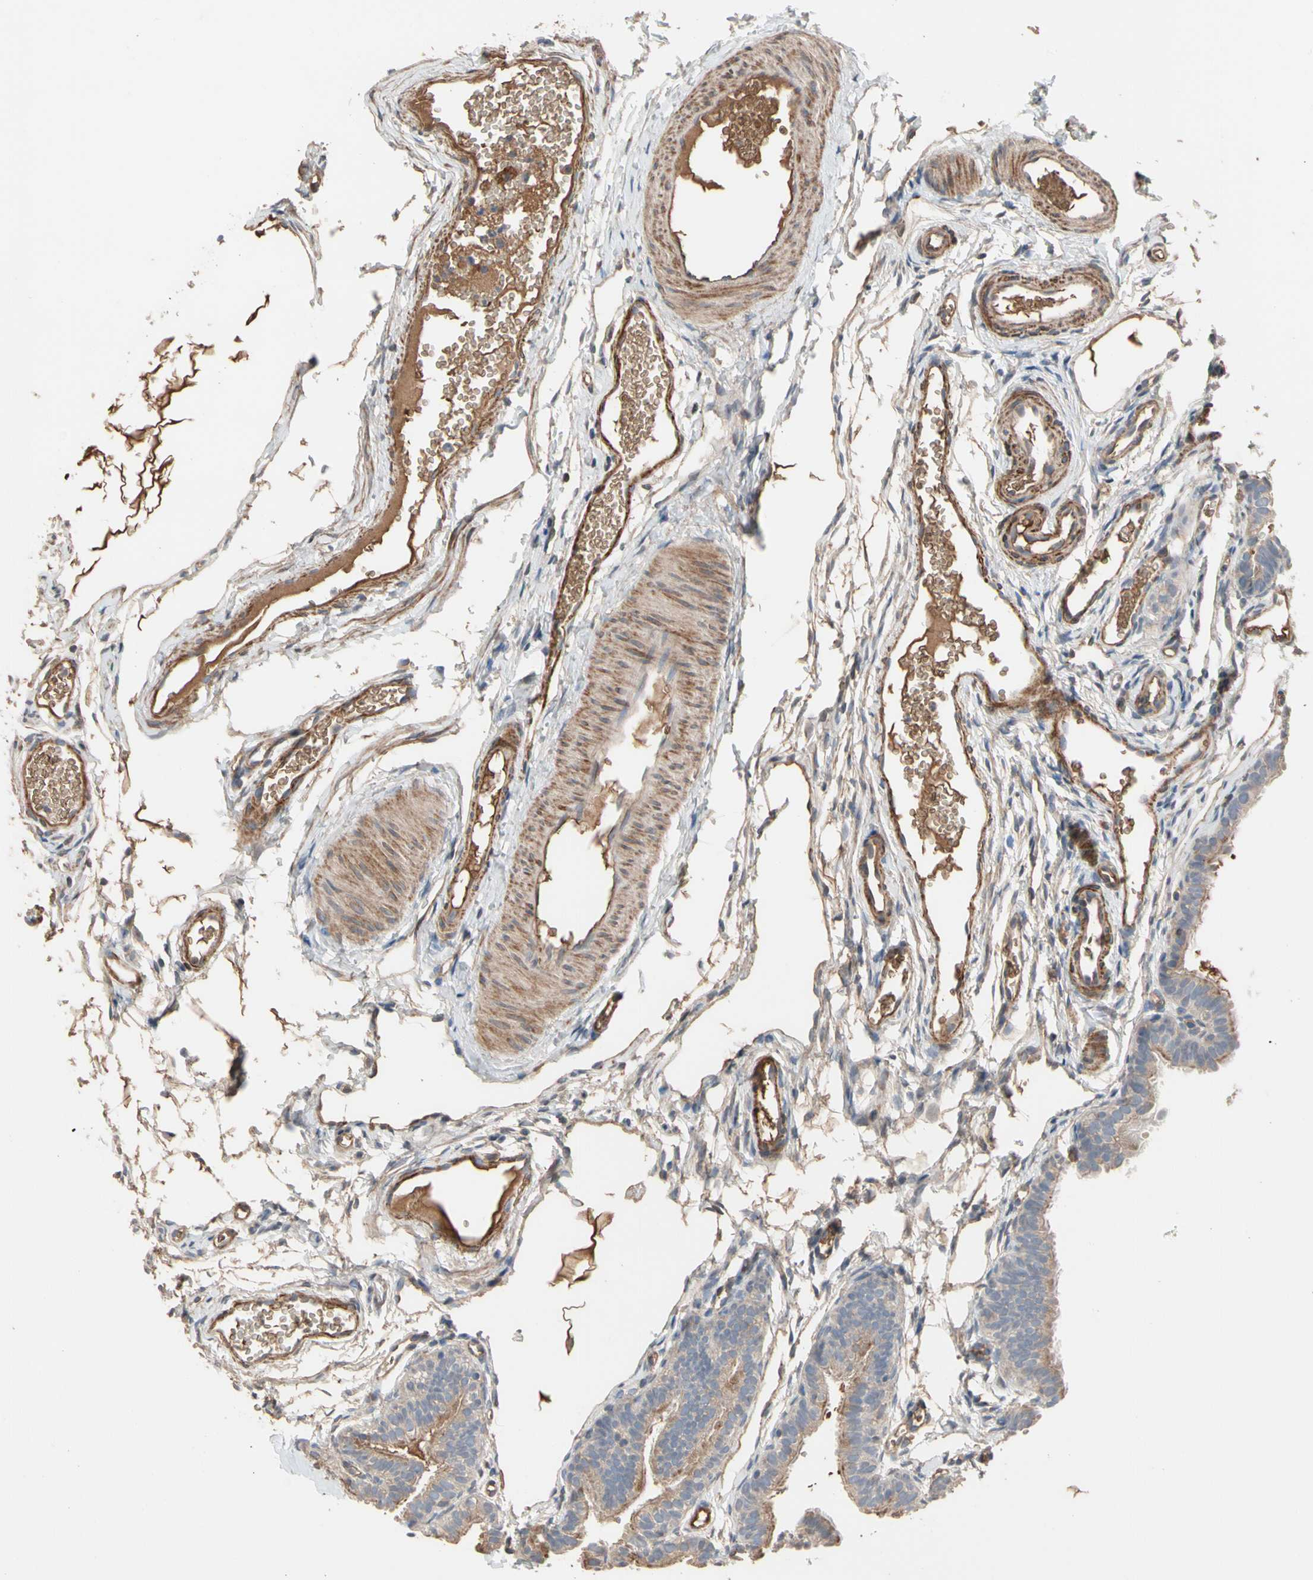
{"staining": {"intensity": "weak", "quantity": ">75%", "location": "cytoplasmic/membranous"}, "tissue": "fallopian tube", "cell_type": "Glandular cells", "image_type": "normal", "snomed": [{"axis": "morphology", "description": "Normal tissue, NOS"}, {"axis": "topography", "description": "Fallopian tube"}, {"axis": "topography", "description": "Placenta"}], "caption": "The histopathology image demonstrates immunohistochemical staining of unremarkable fallopian tube. There is weak cytoplasmic/membranous expression is identified in approximately >75% of glandular cells.", "gene": "GCK", "patient": {"sex": "female", "age": 34}}